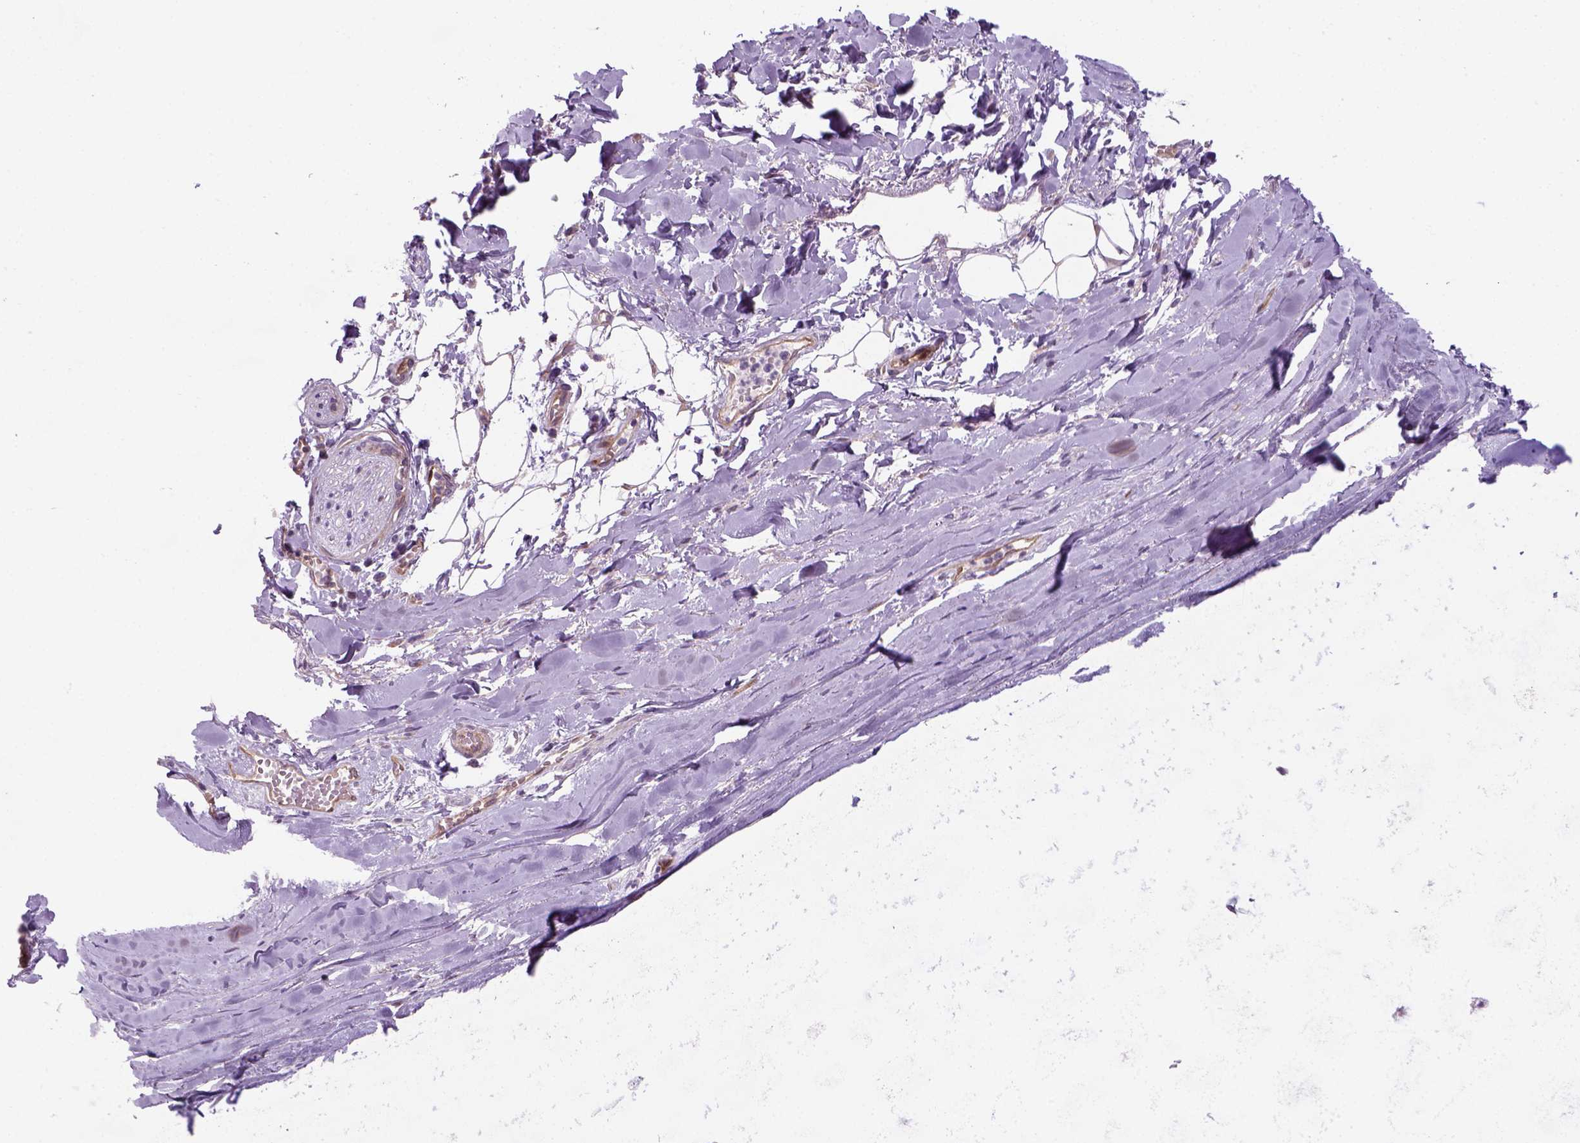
{"staining": {"intensity": "weak", "quantity": ">75%", "location": "cytoplasmic/membranous"}, "tissue": "adipose tissue", "cell_type": "Adipocytes", "image_type": "normal", "snomed": [{"axis": "morphology", "description": "Normal tissue, NOS"}, {"axis": "topography", "description": "Cartilage tissue"}, {"axis": "topography", "description": "Nasopharynx"}, {"axis": "topography", "description": "Thyroid gland"}], "caption": "A micrograph showing weak cytoplasmic/membranous expression in about >75% of adipocytes in benign adipose tissue, as visualized by brown immunohistochemical staining.", "gene": "VSTM5", "patient": {"sex": "male", "age": 63}}